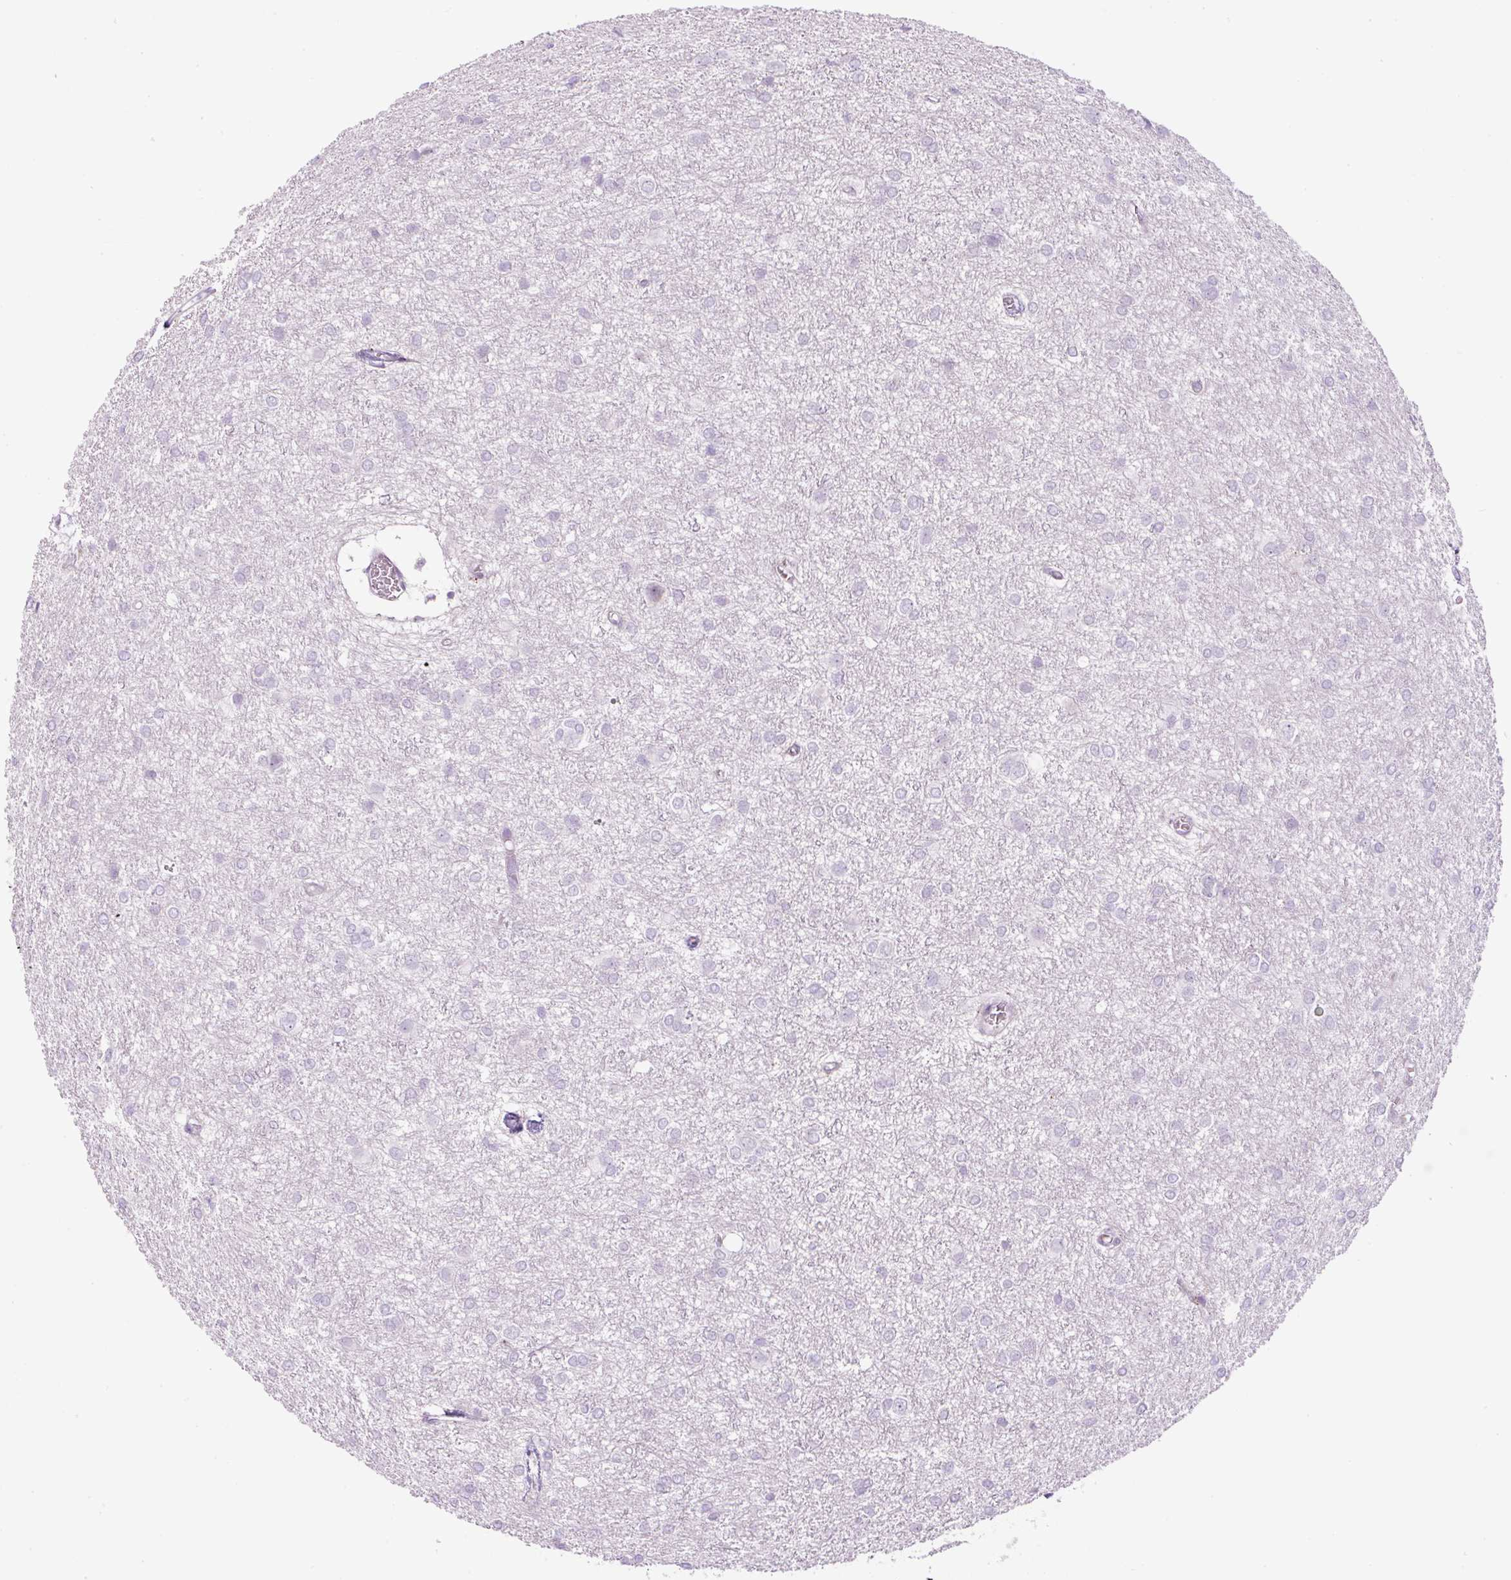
{"staining": {"intensity": "negative", "quantity": "none", "location": "none"}, "tissue": "glioma", "cell_type": "Tumor cells", "image_type": "cancer", "snomed": [{"axis": "morphology", "description": "Glioma, malignant, High grade"}, {"axis": "topography", "description": "Brain"}], "caption": "Immunohistochemical staining of human malignant high-grade glioma exhibits no significant positivity in tumor cells. (Brightfield microscopy of DAB IHC at high magnification).", "gene": "FGFBP3", "patient": {"sex": "female", "age": 50}}